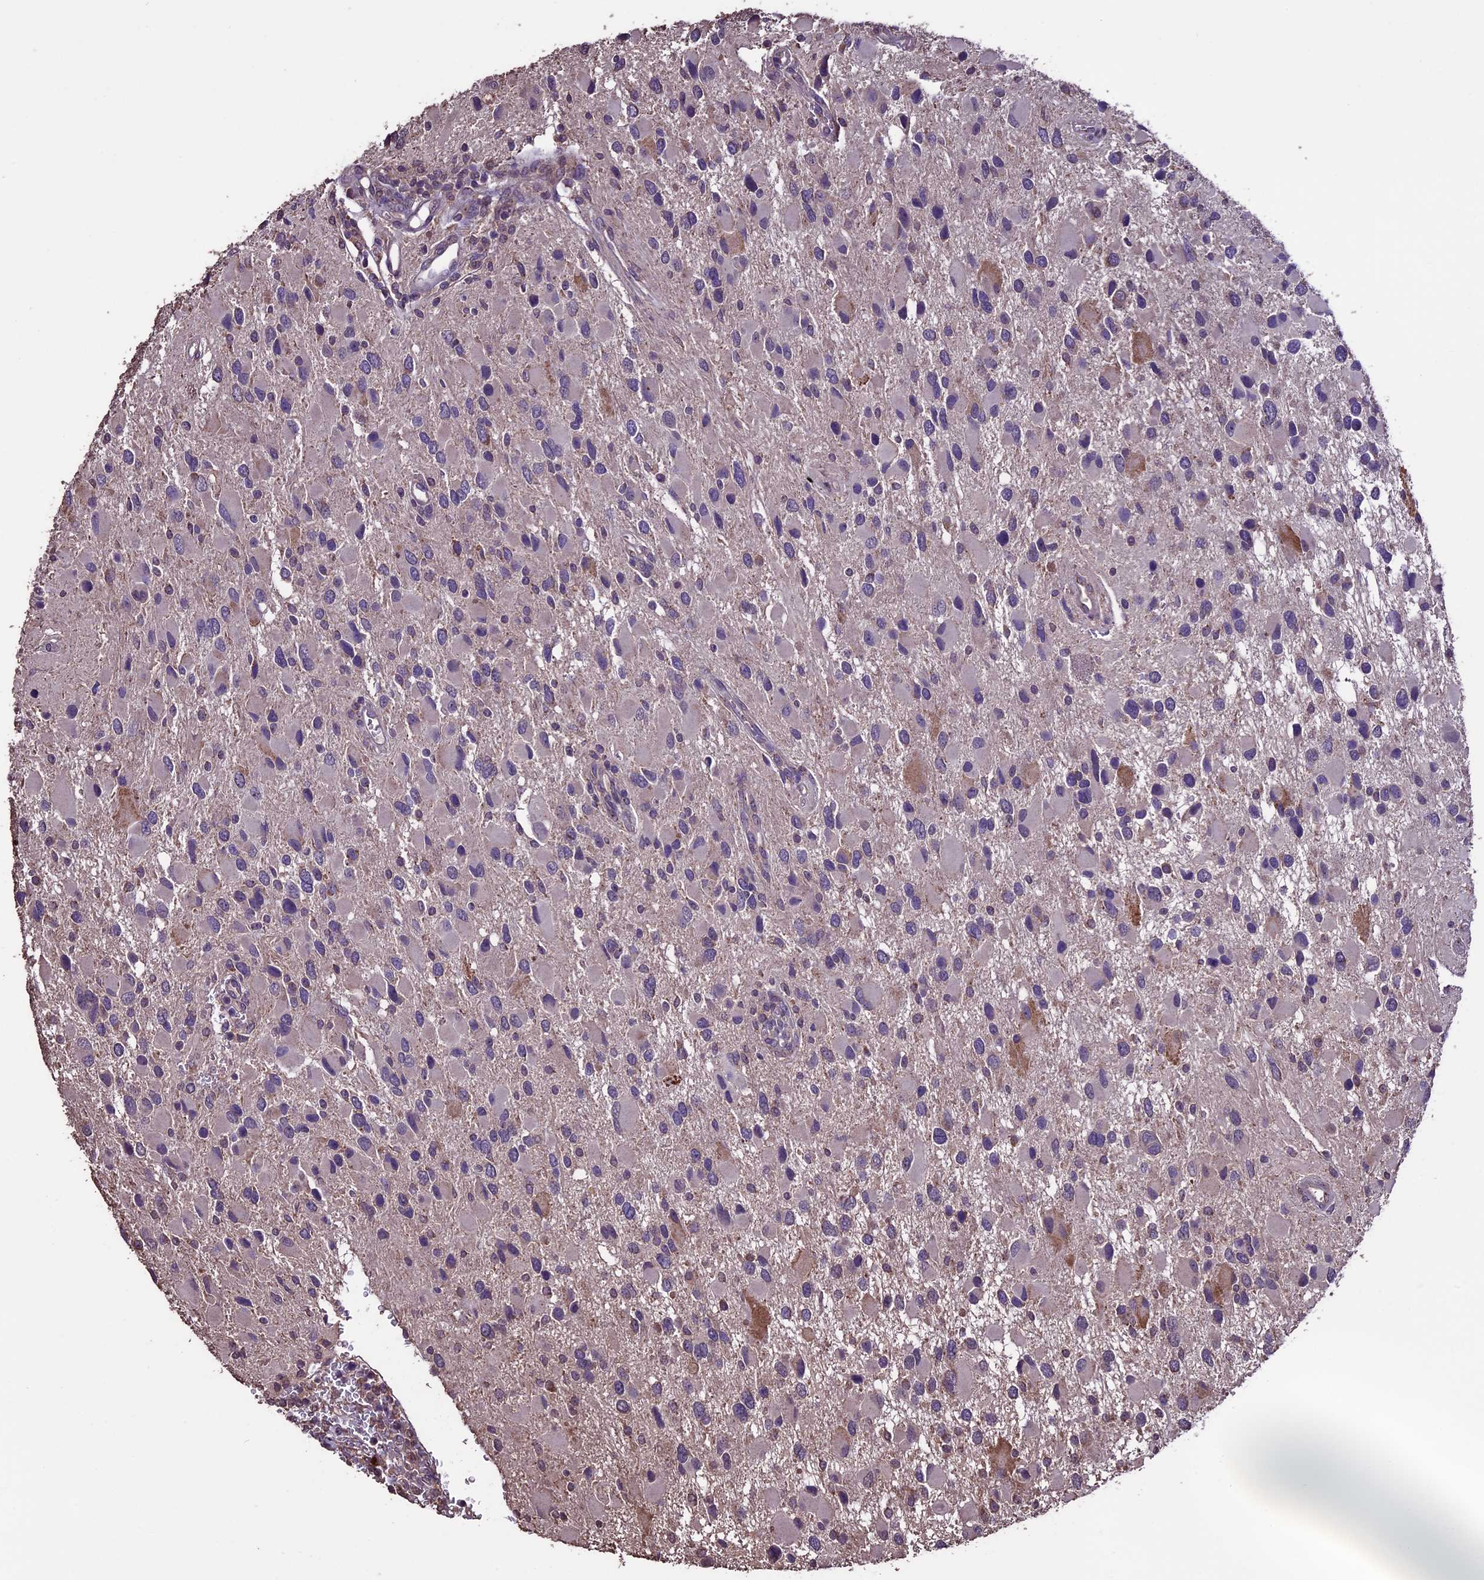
{"staining": {"intensity": "negative", "quantity": "none", "location": "none"}, "tissue": "glioma", "cell_type": "Tumor cells", "image_type": "cancer", "snomed": [{"axis": "morphology", "description": "Glioma, malignant, High grade"}, {"axis": "topography", "description": "Brain"}], "caption": "Immunohistochemistry (IHC) of malignant glioma (high-grade) shows no positivity in tumor cells.", "gene": "DIS3L", "patient": {"sex": "male", "age": 53}}